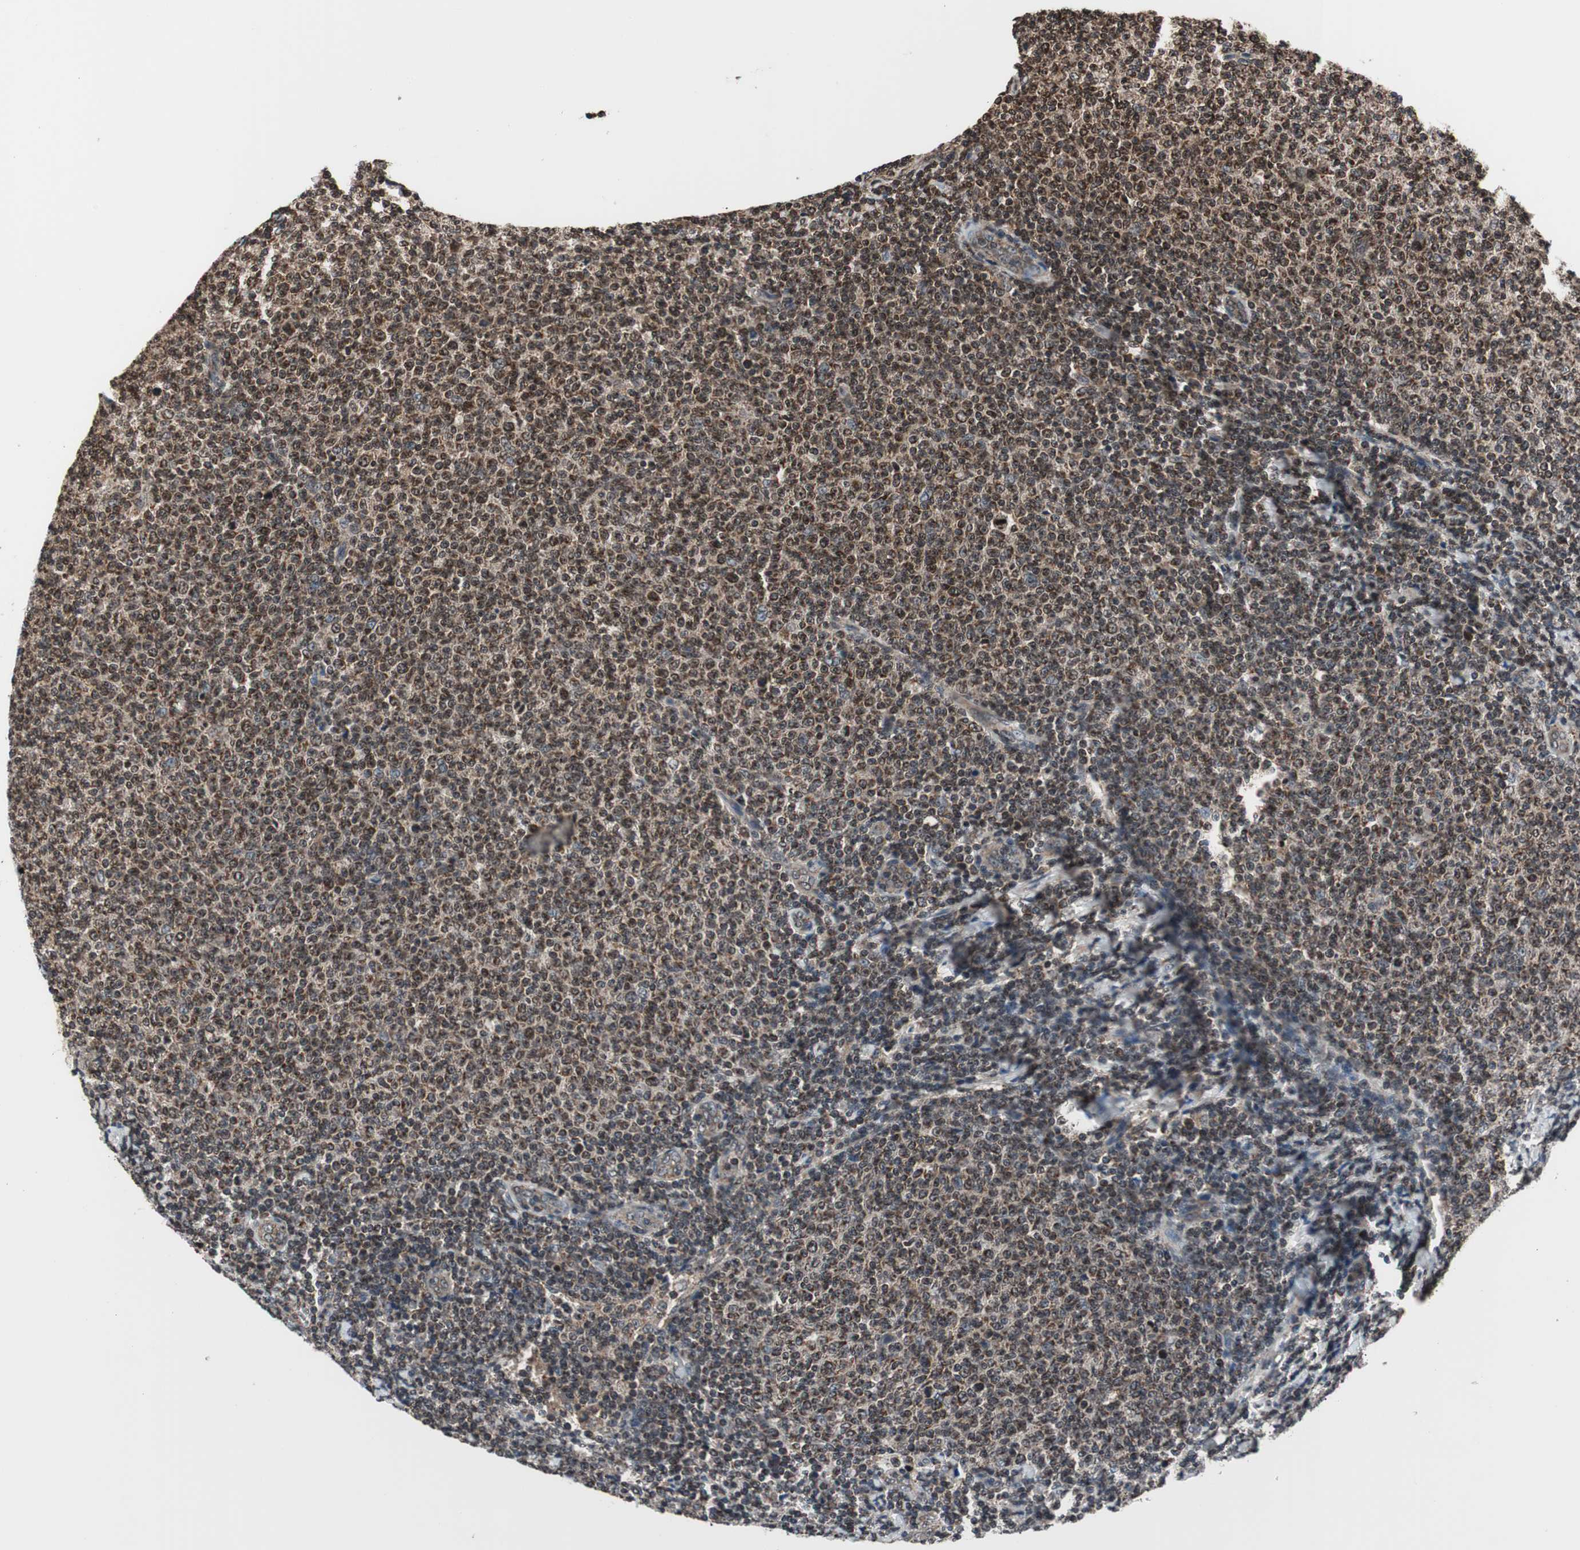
{"staining": {"intensity": "weak", "quantity": ">75%", "location": "nuclear"}, "tissue": "lymphoma", "cell_type": "Tumor cells", "image_type": "cancer", "snomed": [{"axis": "morphology", "description": "Malignant lymphoma, non-Hodgkin's type, Low grade"}, {"axis": "topography", "description": "Lymph node"}], "caption": "This is a histology image of IHC staining of low-grade malignant lymphoma, non-Hodgkin's type, which shows weak expression in the nuclear of tumor cells.", "gene": "RFC1", "patient": {"sex": "male", "age": 66}}